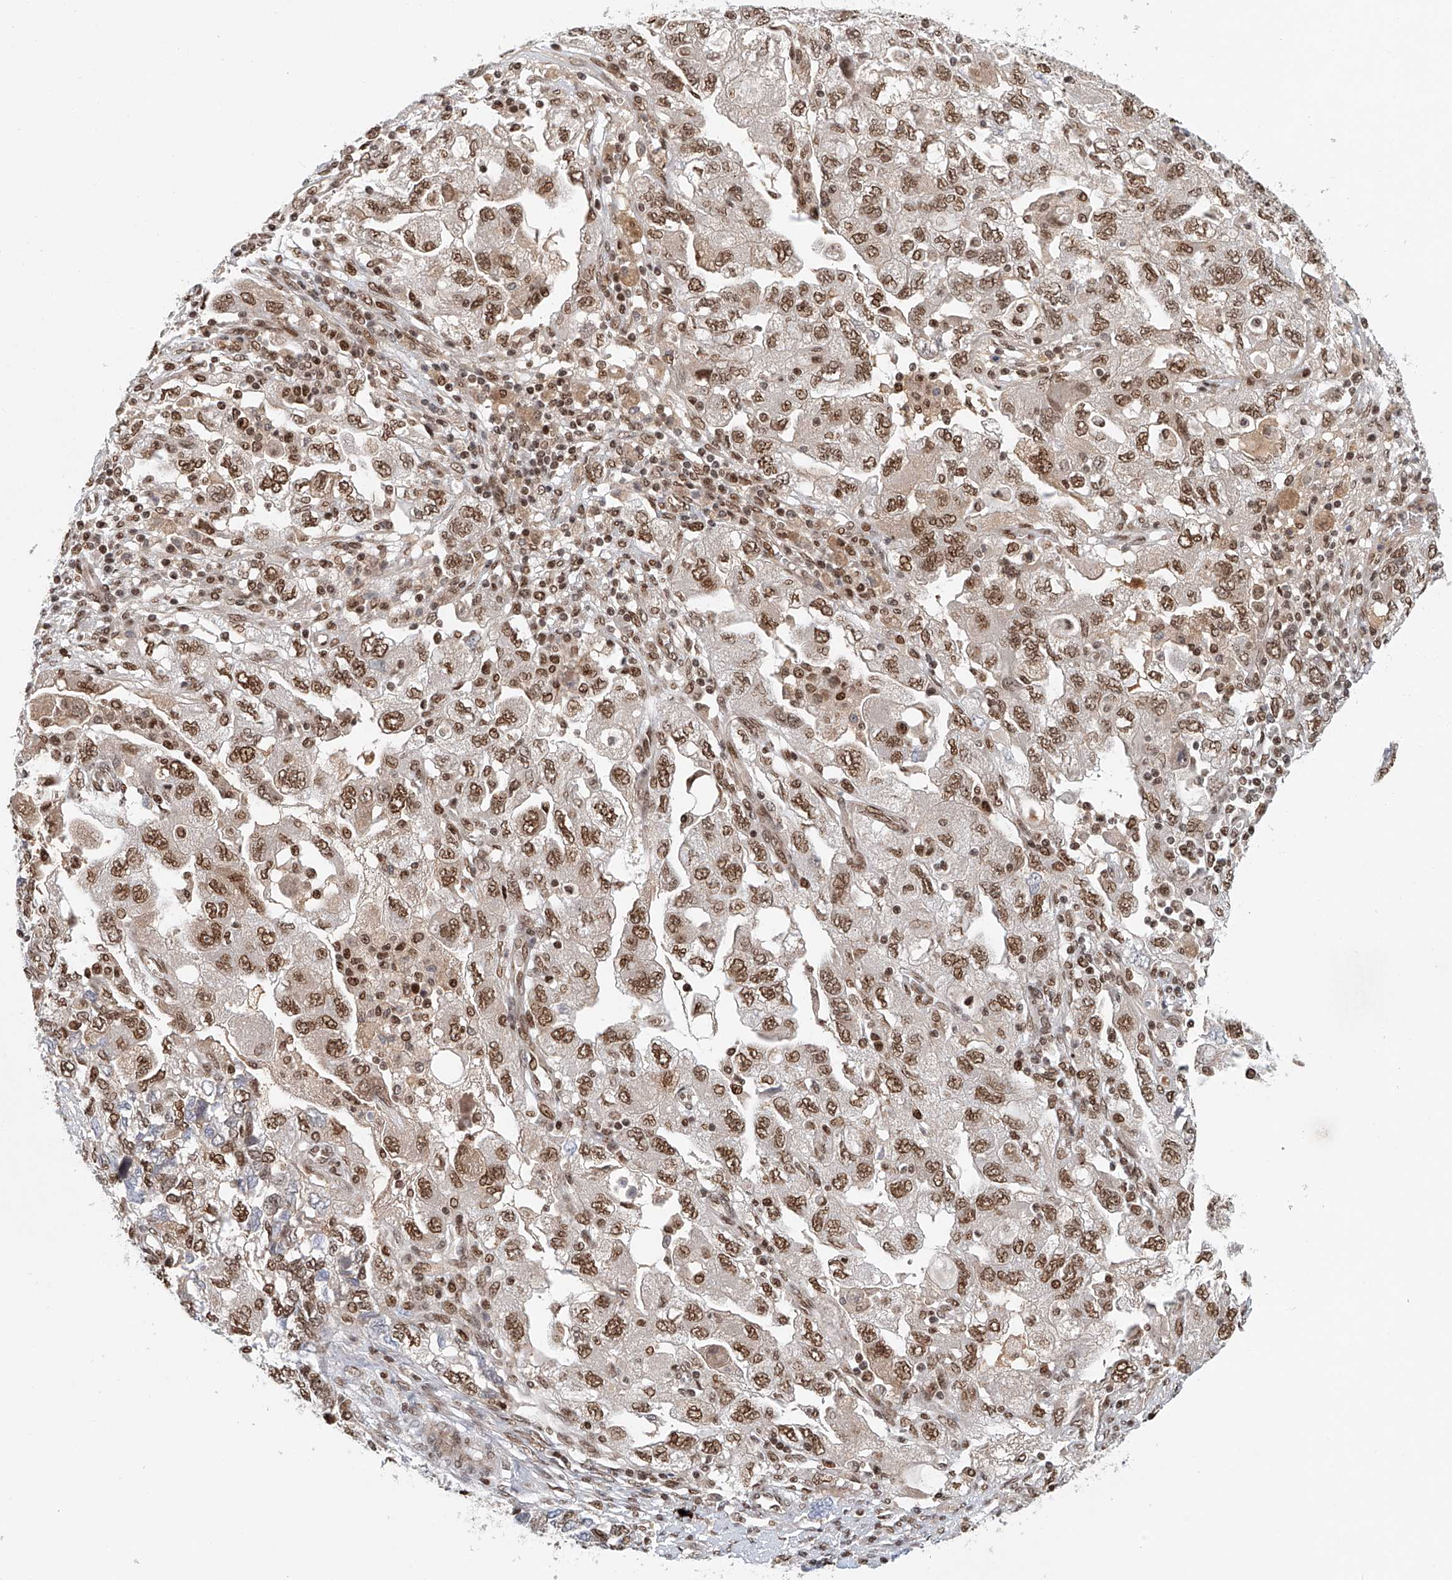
{"staining": {"intensity": "moderate", "quantity": ">75%", "location": "nuclear"}, "tissue": "ovarian cancer", "cell_type": "Tumor cells", "image_type": "cancer", "snomed": [{"axis": "morphology", "description": "Carcinoma, NOS"}, {"axis": "morphology", "description": "Cystadenocarcinoma, serous, NOS"}, {"axis": "topography", "description": "Ovary"}], "caption": "A brown stain highlights moderate nuclear staining of a protein in ovarian cancer (serous cystadenocarcinoma) tumor cells.", "gene": "ZNF470", "patient": {"sex": "female", "age": 69}}